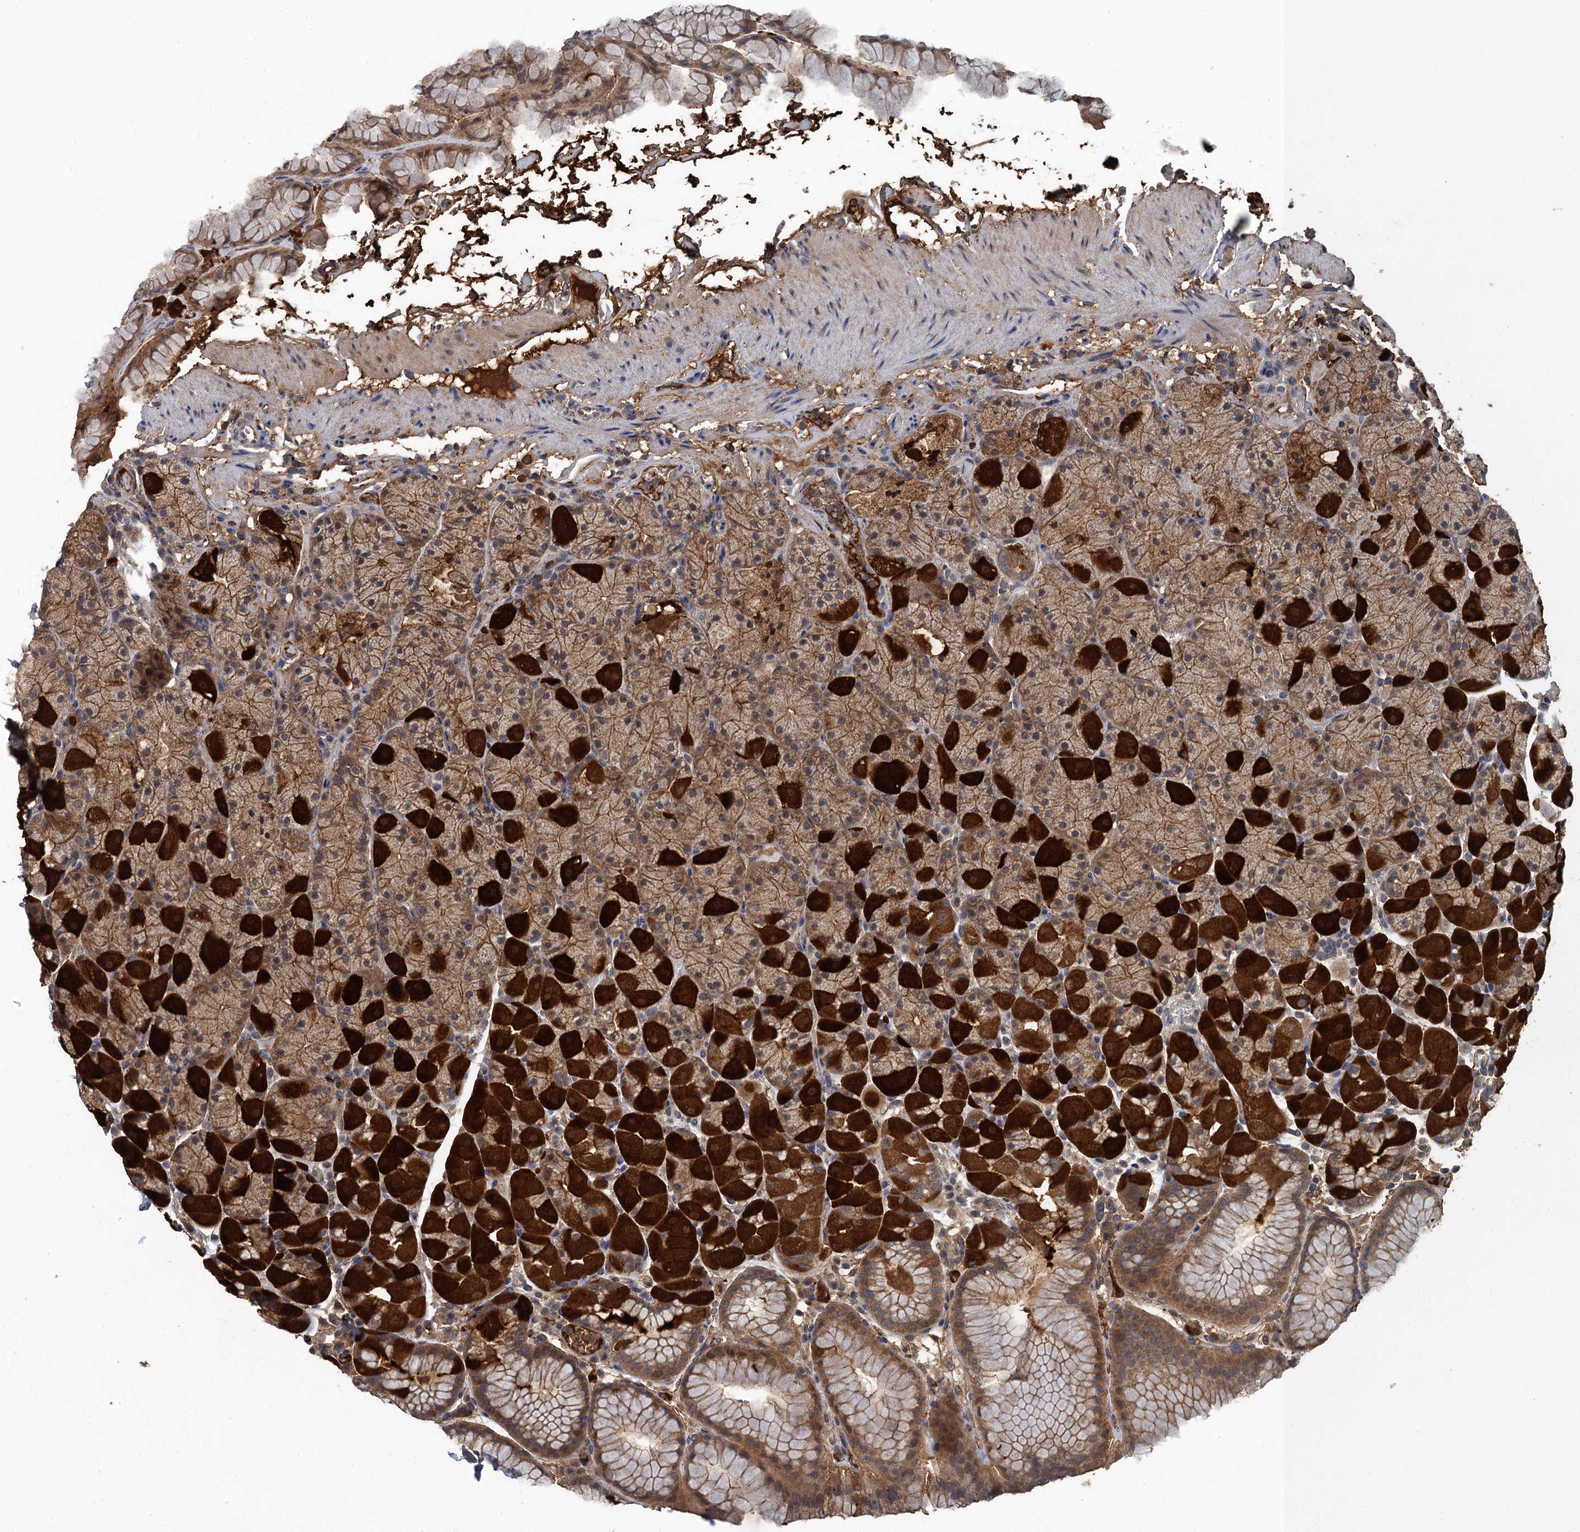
{"staining": {"intensity": "strong", "quantity": ">75%", "location": "cytoplasmic/membranous"}, "tissue": "stomach", "cell_type": "Glandular cells", "image_type": "normal", "snomed": [{"axis": "morphology", "description": "Normal tissue, NOS"}, {"axis": "topography", "description": "Stomach, upper"}, {"axis": "topography", "description": "Stomach, lower"}], "caption": "Stomach stained for a protein (brown) exhibits strong cytoplasmic/membranous positive staining in about >75% of glandular cells.", "gene": "HAPLN3", "patient": {"sex": "male", "age": 67}}